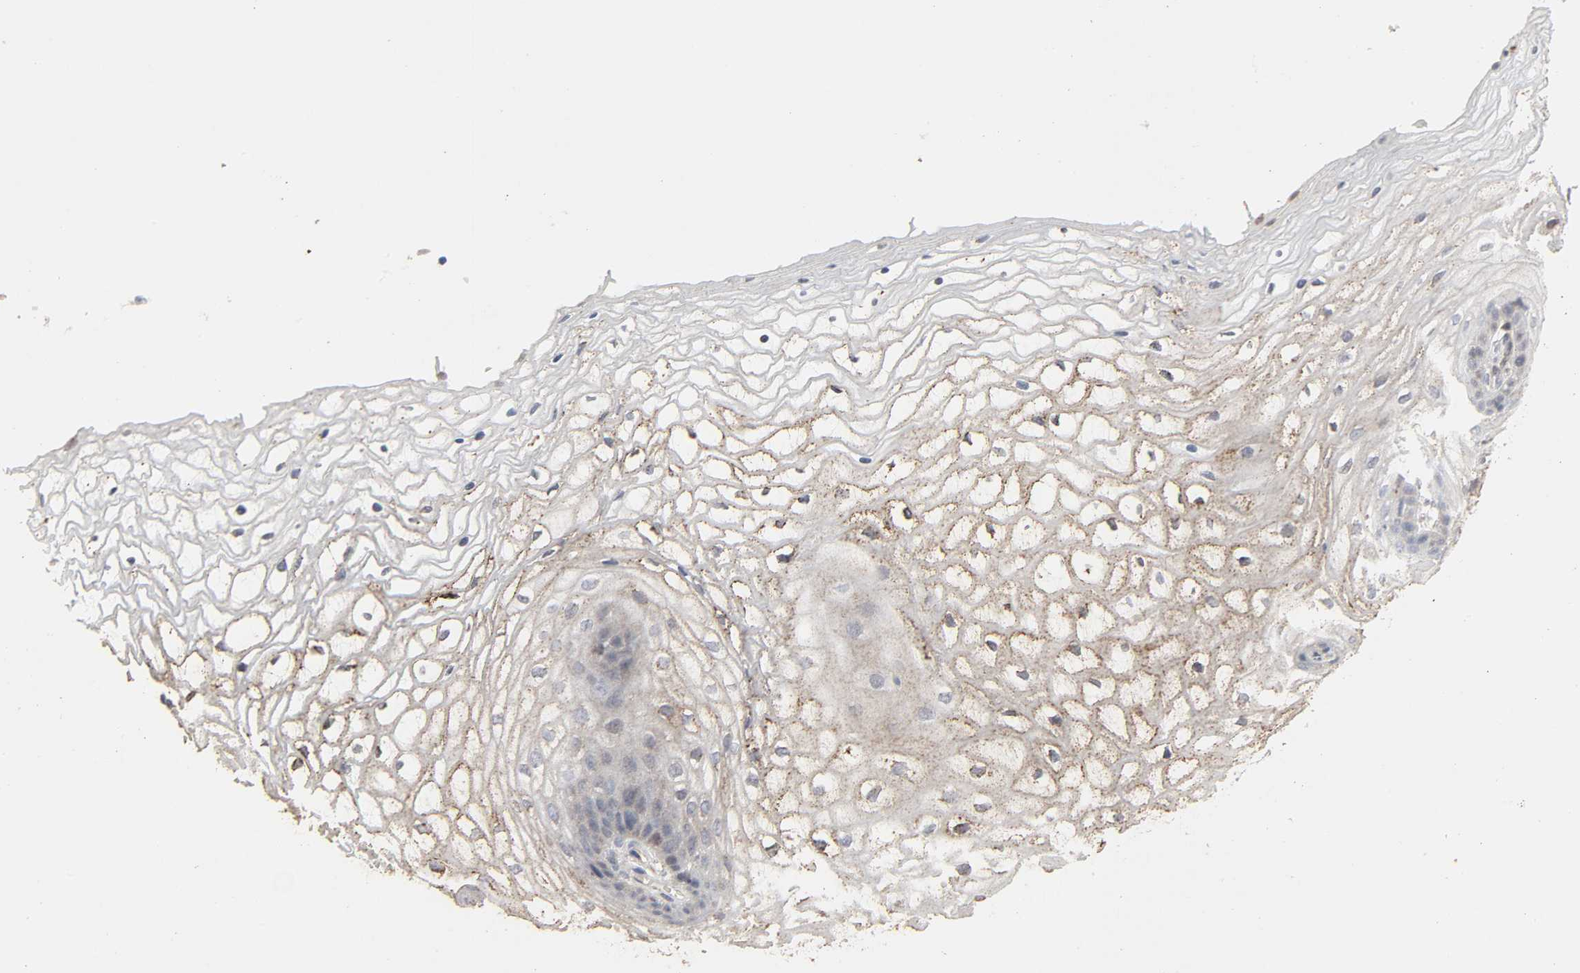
{"staining": {"intensity": "weak", "quantity": ">75%", "location": "cytoplasmic/membranous"}, "tissue": "vagina", "cell_type": "Squamous epithelial cells", "image_type": "normal", "snomed": [{"axis": "morphology", "description": "Normal tissue, NOS"}, {"axis": "topography", "description": "Vagina"}], "caption": "Brown immunohistochemical staining in unremarkable vagina shows weak cytoplasmic/membranous positivity in about >75% of squamous epithelial cells. (DAB (3,3'-diaminobenzidine) IHC with brightfield microscopy, high magnification).", "gene": "CDK6", "patient": {"sex": "female", "age": 34}}